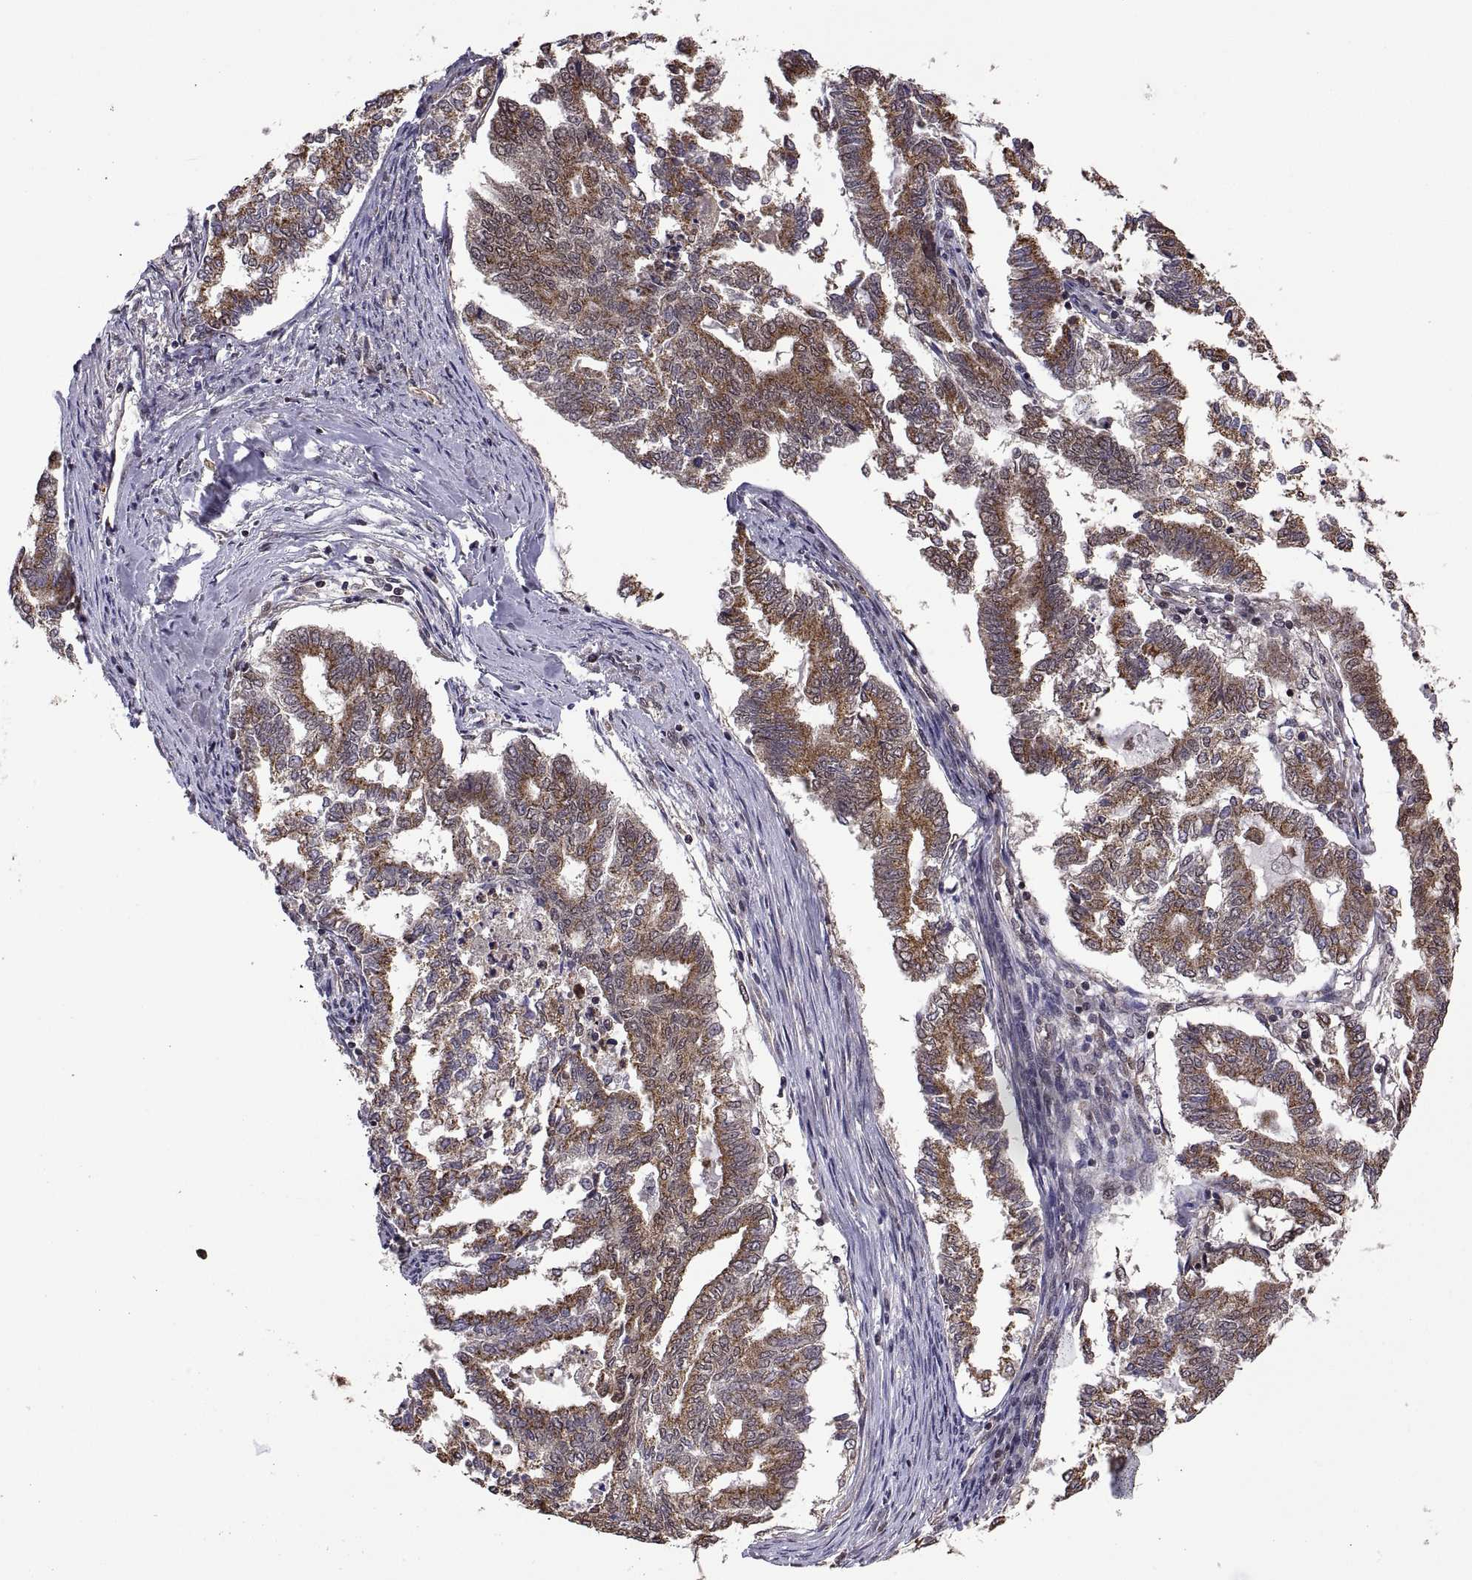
{"staining": {"intensity": "weak", "quantity": ">75%", "location": "cytoplasmic/membranous"}, "tissue": "endometrial cancer", "cell_type": "Tumor cells", "image_type": "cancer", "snomed": [{"axis": "morphology", "description": "Adenocarcinoma, NOS"}, {"axis": "topography", "description": "Endometrium"}], "caption": "Endometrial adenocarcinoma stained for a protein reveals weak cytoplasmic/membranous positivity in tumor cells.", "gene": "ZNRF2", "patient": {"sex": "female", "age": 79}}